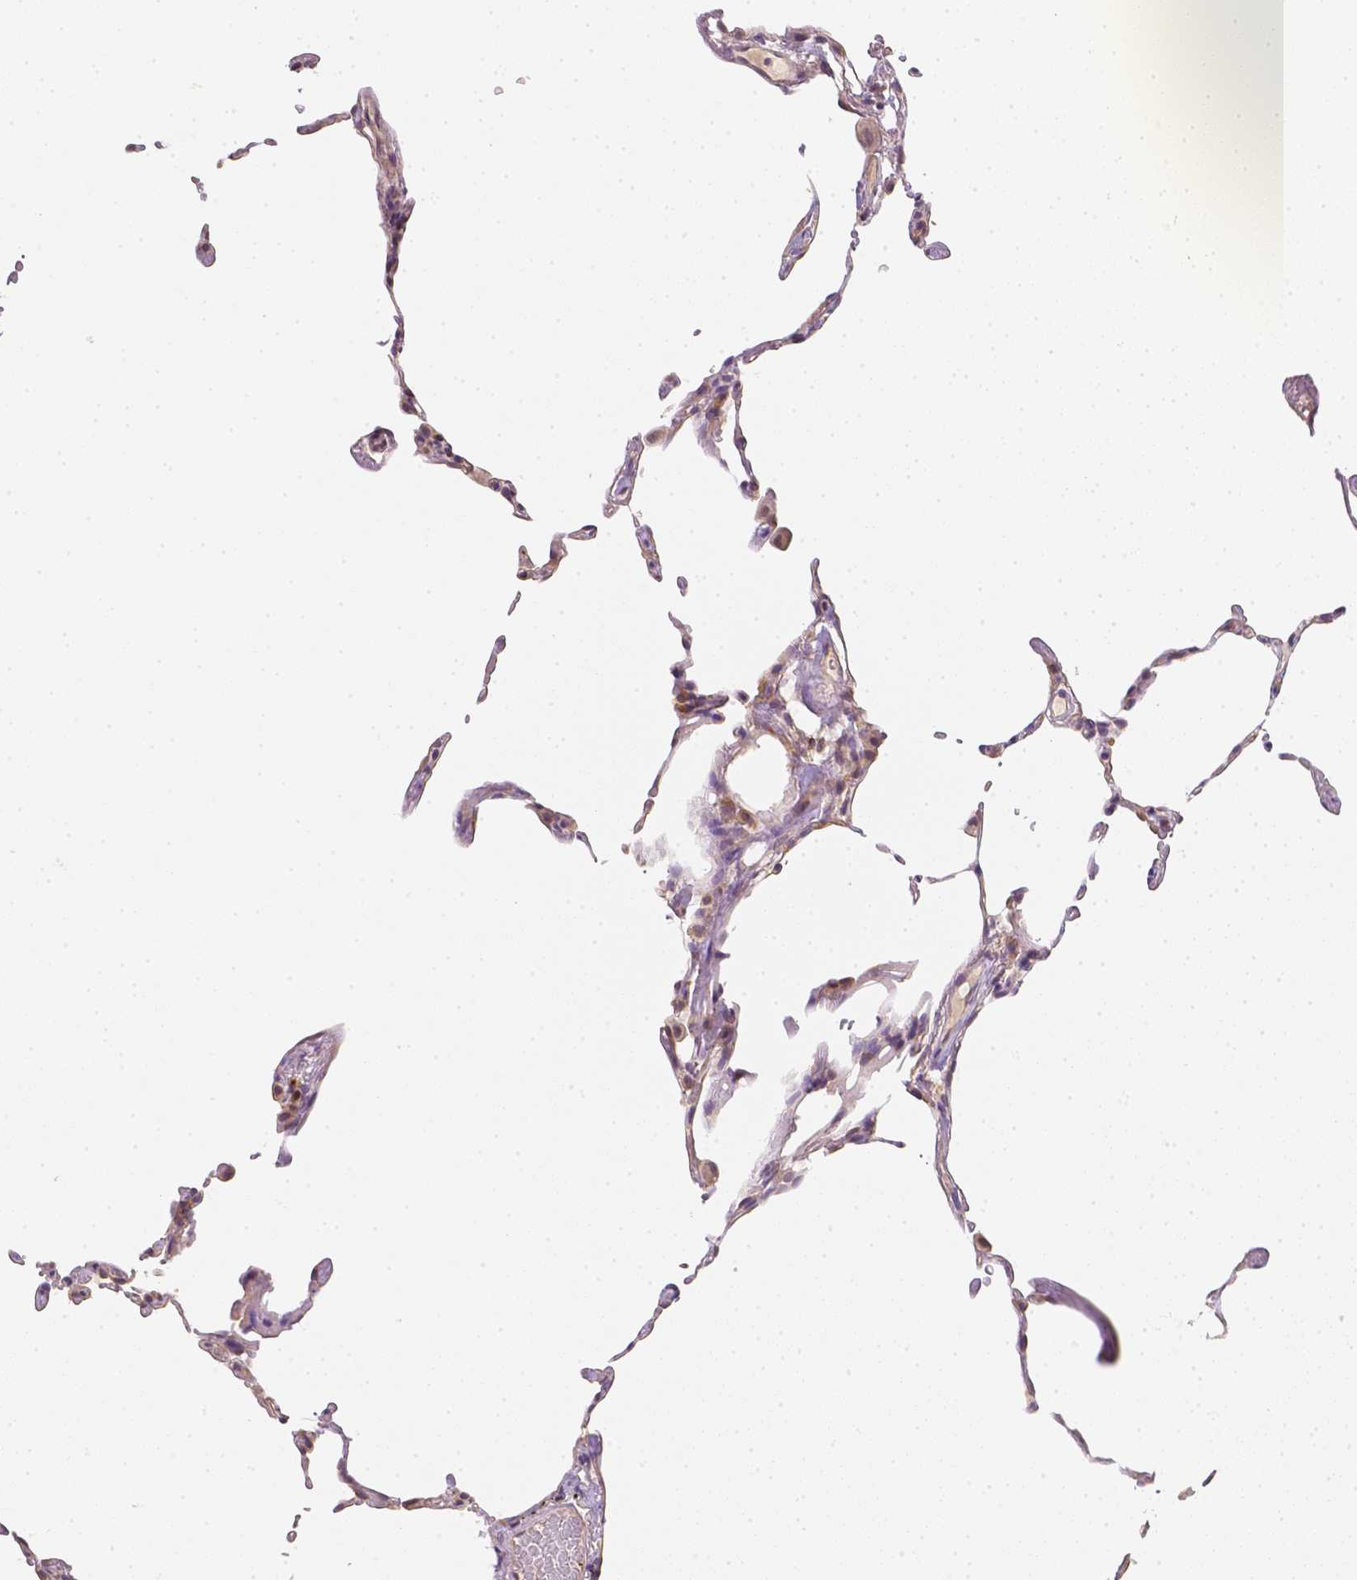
{"staining": {"intensity": "negative", "quantity": "none", "location": "none"}, "tissue": "lung", "cell_type": "Alveolar cells", "image_type": "normal", "snomed": [{"axis": "morphology", "description": "Normal tissue, NOS"}, {"axis": "topography", "description": "Lung"}], "caption": "The photomicrograph displays no staining of alveolar cells in benign lung.", "gene": "C10orf67", "patient": {"sex": "female", "age": 57}}